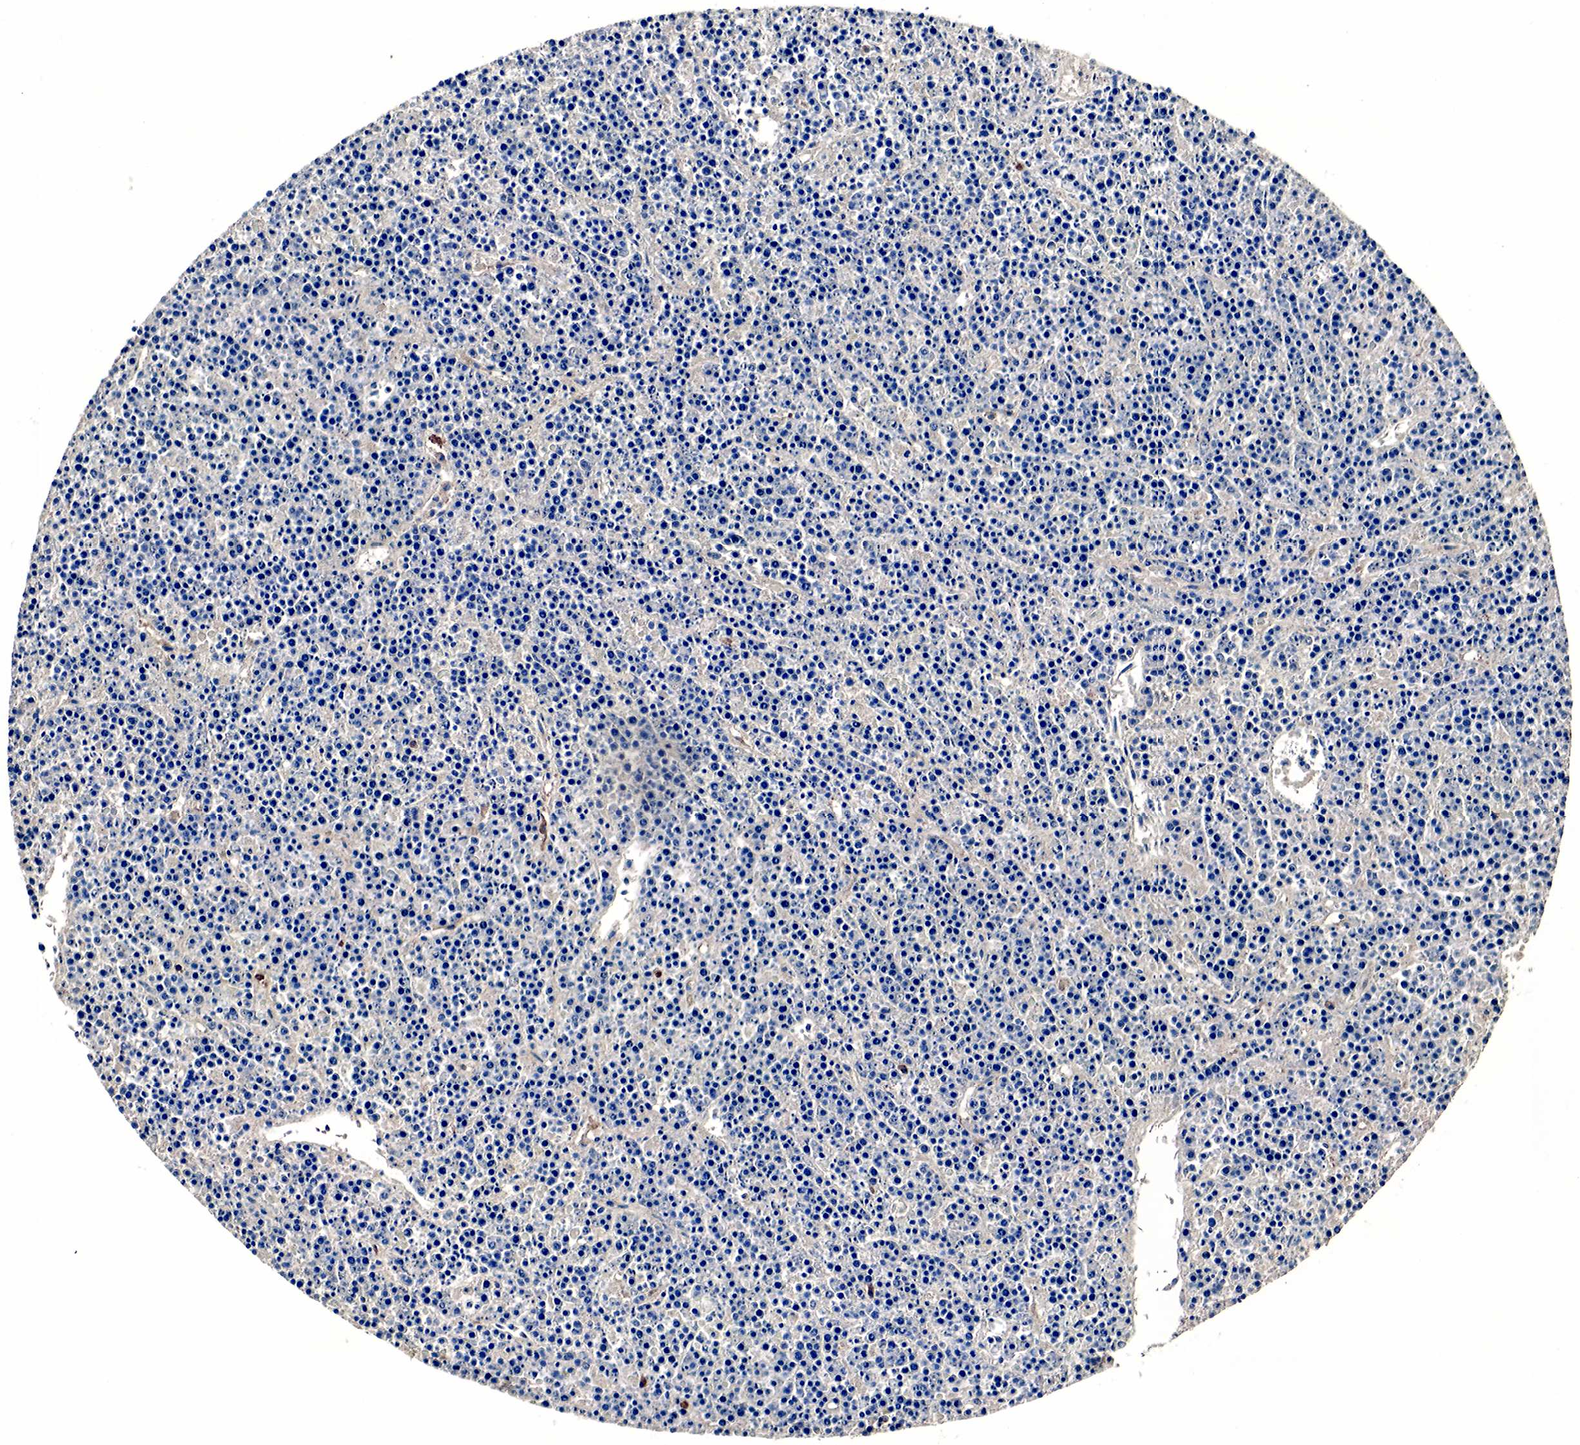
{"staining": {"intensity": "negative", "quantity": "none", "location": "none"}, "tissue": "lymphoma", "cell_type": "Tumor cells", "image_type": "cancer", "snomed": [{"axis": "morphology", "description": "Malignant lymphoma, non-Hodgkin's type, High grade"}, {"axis": "topography", "description": "Ovary"}], "caption": "IHC of human lymphoma demonstrates no positivity in tumor cells.", "gene": "SPIN1", "patient": {"sex": "female", "age": 56}}